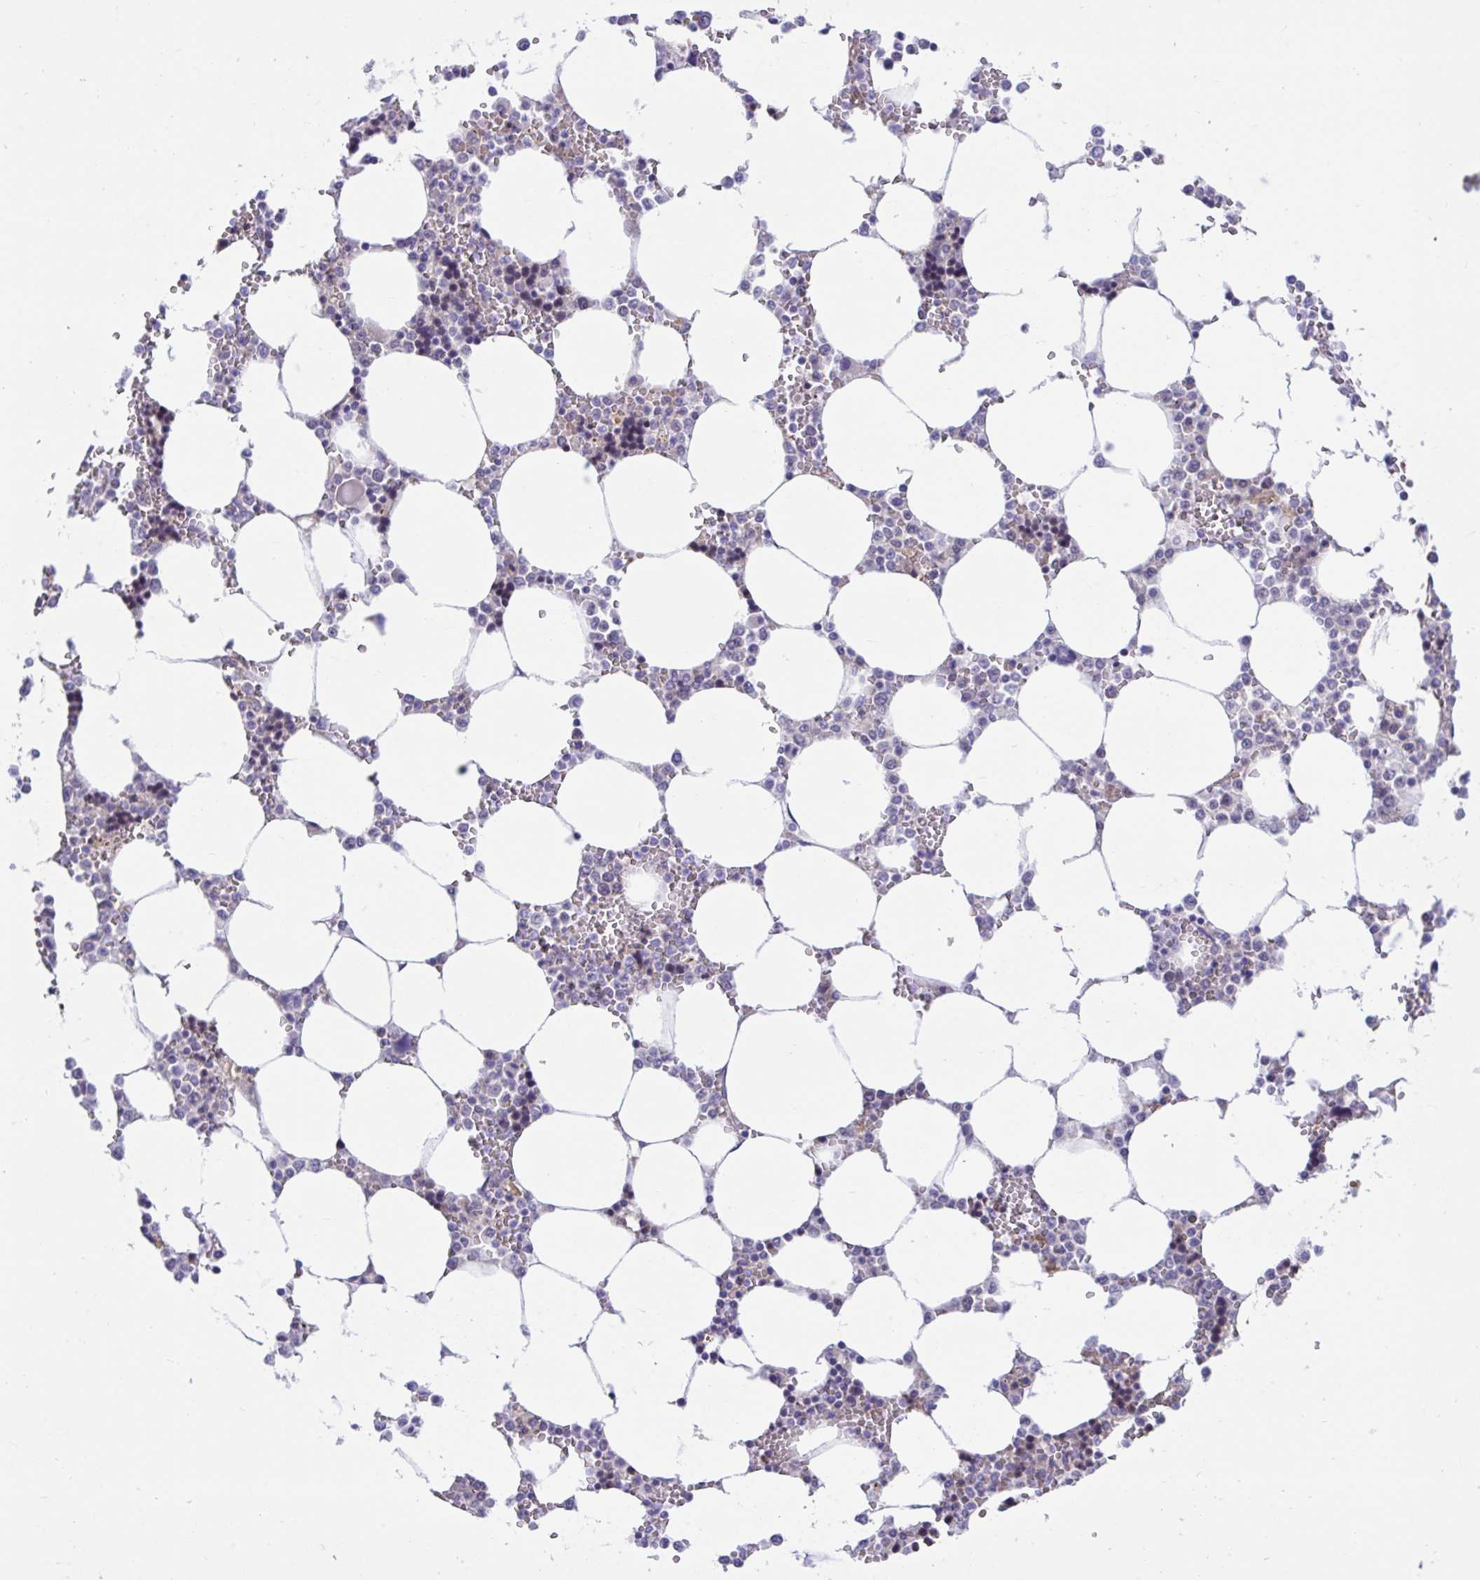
{"staining": {"intensity": "moderate", "quantity": "<25%", "location": "nuclear"}, "tissue": "bone marrow", "cell_type": "Hematopoietic cells", "image_type": "normal", "snomed": [{"axis": "morphology", "description": "Normal tissue, NOS"}, {"axis": "topography", "description": "Bone marrow"}], "caption": "A brown stain shows moderate nuclear positivity of a protein in hematopoietic cells of normal bone marrow. The staining is performed using DAB (3,3'-diaminobenzidine) brown chromogen to label protein expression. The nuclei are counter-stained blue using hematoxylin.", "gene": "CENPQ", "patient": {"sex": "male", "age": 64}}